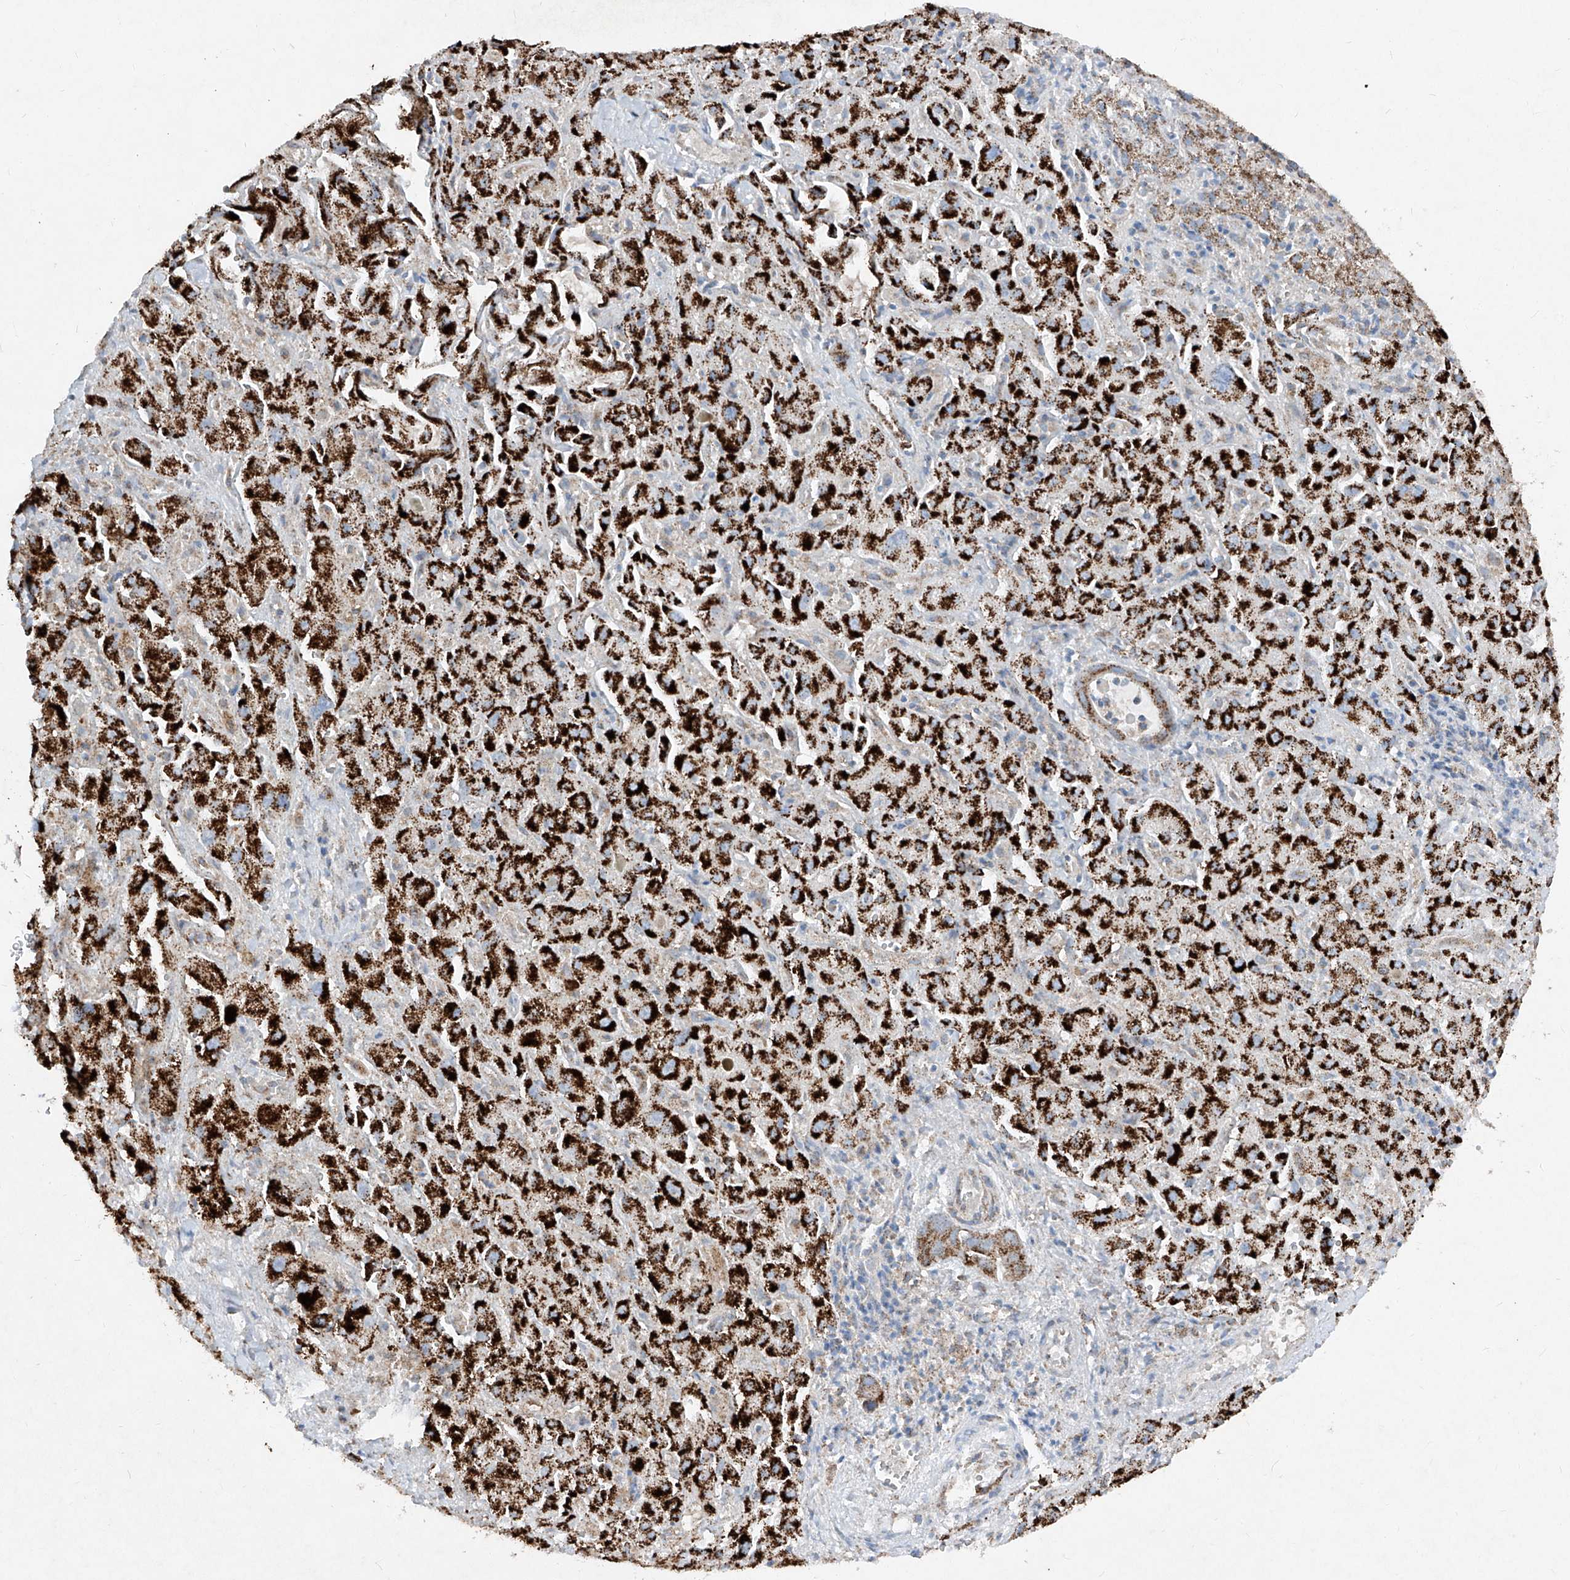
{"staining": {"intensity": "strong", "quantity": ">75%", "location": "cytoplasmic/membranous"}, "tissue": "liver cancer", "cell_type": "Tumor cells", "image_type": "cancer", "snomed": [{"axis": "morphology", "description": "Cholangiocarcinoma"}, {"axis": "topography", "description": "Liver"}], "caption": "Immunohistochemistry (DAB (3,3'-diaminobenzidine)) staining of cholangiocarcinoma (liver) reveals strong cytoplasmic/membranous protein positivity in about >75% of tumor cells.", "gene": "ABCD3", "patient": {"sex": "female", "age": 52}}